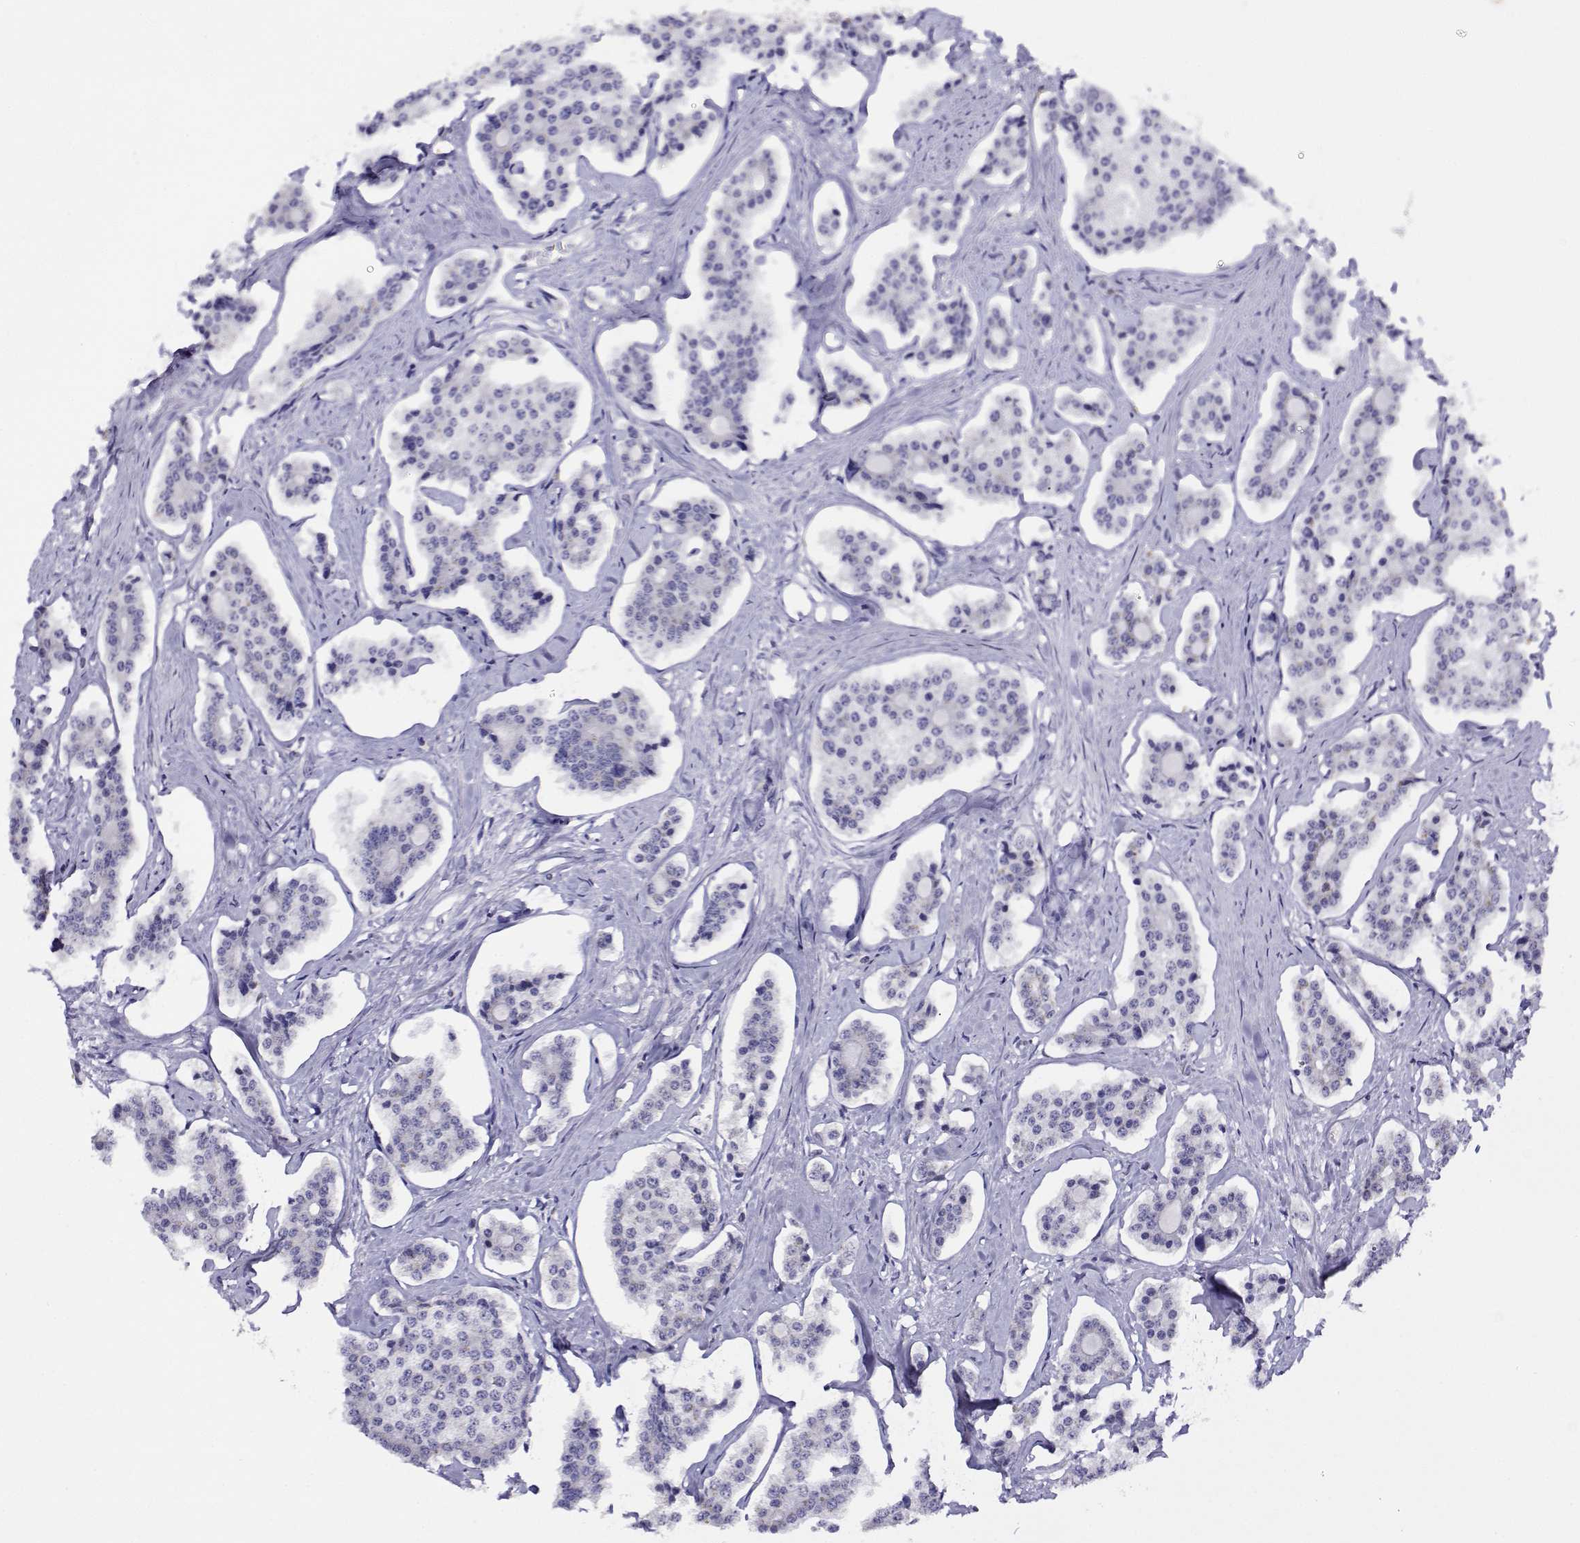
{"staining": {"intensity": "negative", "quantity": "none", "location": "none"}, "tissue": "carcinoid", "cell_type": "Tumor cells", "image_type": "cancer", "snomed": [{"axis": "morphology", "description": "Carcinoid, malignant, NOS"}, {"axis": "topography", "description": "Small intestine"}], "caption": "Immunohistochemistry photomicrograph of neoplastic tissue: carcinoid (malignant) stained with DAB demonstrates no significant protein positivity in tumor cells.", "gene": "ERF", "patient": {"sex": "female", "age": 65}}